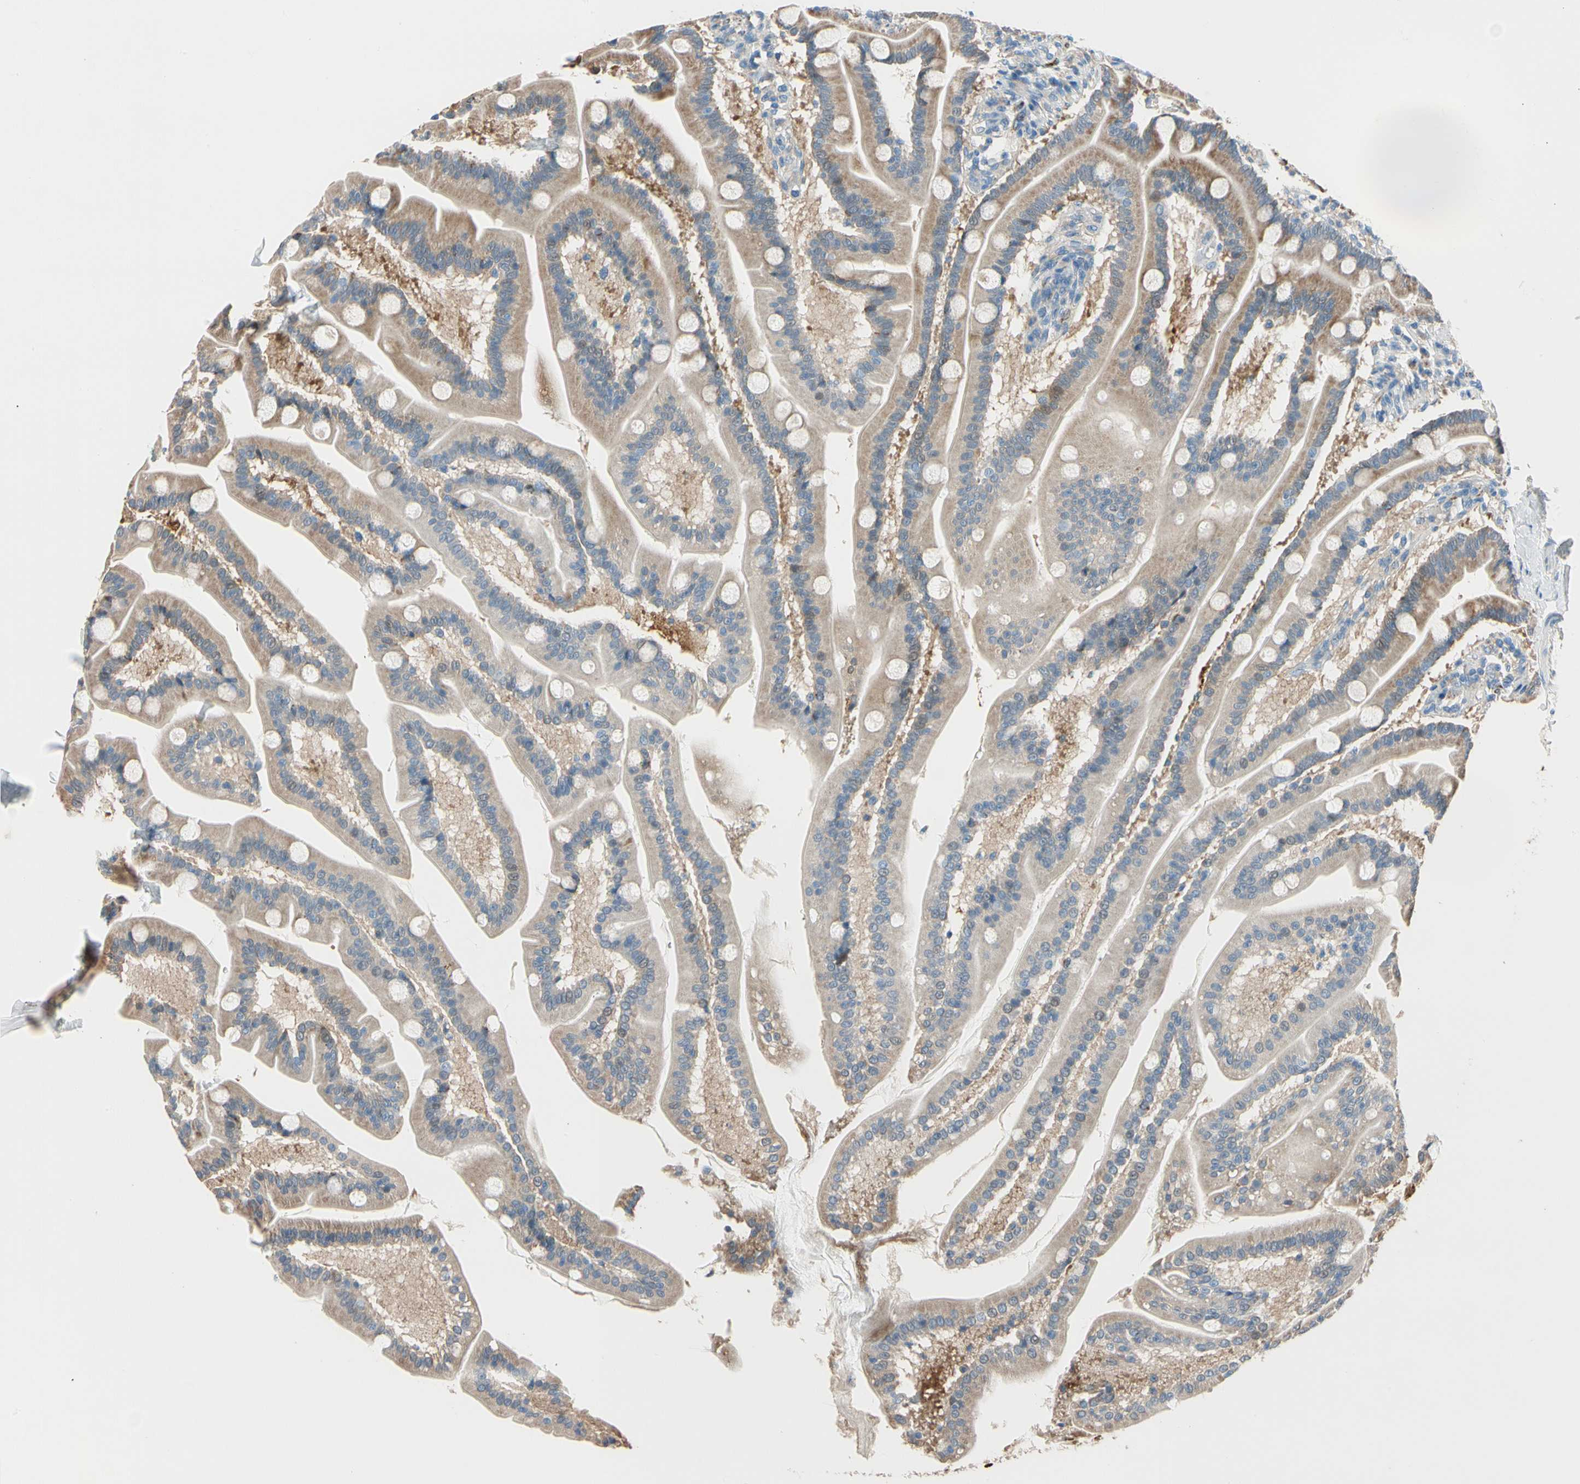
{"staining": {"intensity": "moderate", "quantity": "25%-75%", "location": "cytoplasmic/membranous"}, "tissue": "duodenum", "cell_type": "Glandular cells", "image_type": "normal", "snomed": [{"axis": "morphology", "description": "Normal tissue, NOS"}, {"axis": "topography", "description": "Duodenum"}], "caption": "Immunohistochemical staining of unremarkable duodenum displays medium levels of moderate cytoplasmic/membranous positivity in about 25%-75% of glandular cells. (DAB IHC, brown staining for protein, blue staining for nuclei).", "gene": "LY6G6F", "patient": {"sex": "female", "age": 64}}